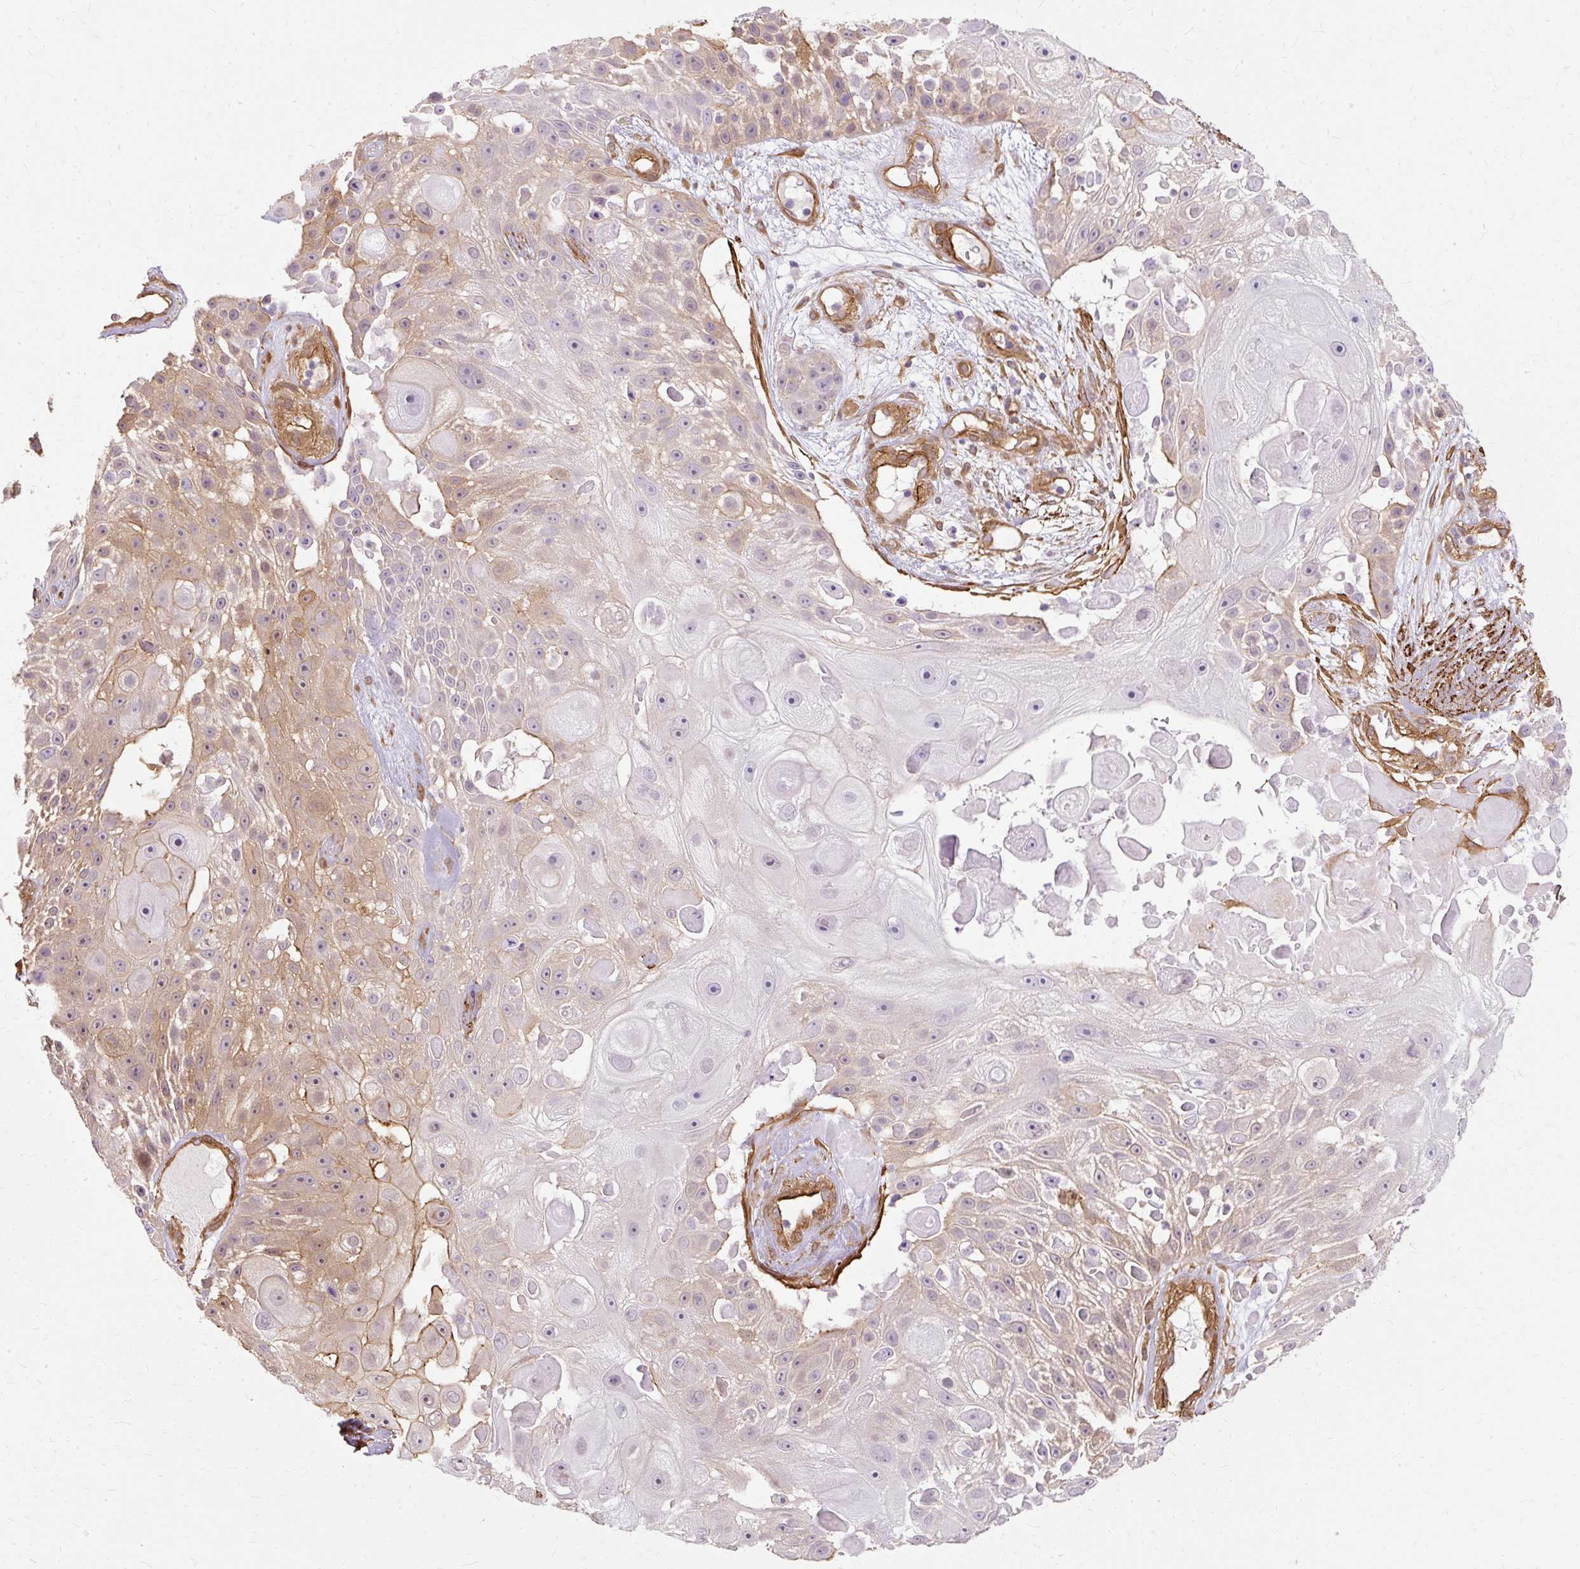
{"staining": {"intensity": "weak", "quantity": "25%-75%", "location": "cytoplasmic/membranous"}, "tissue": "skin cancer", "cell_type": "Tumor cells", "image_type": "cancer", "snomed": [{"axis": "morphology", "description": "Squamous cell carcinoma, NOS"}, {"axis": "topography", "description": "Skin"}], "caption": "Tumor cells demonstrate low levels of weak cytoplasmic/membranous expression in approximately 25%-75% of cells in human skin cancer. Immunohistochemistry (ihc) stains the protein of interest in brown and the nuclei are stained blue.", "gene": "CNN3", "patient": {"sex": "female", "age": 86}}